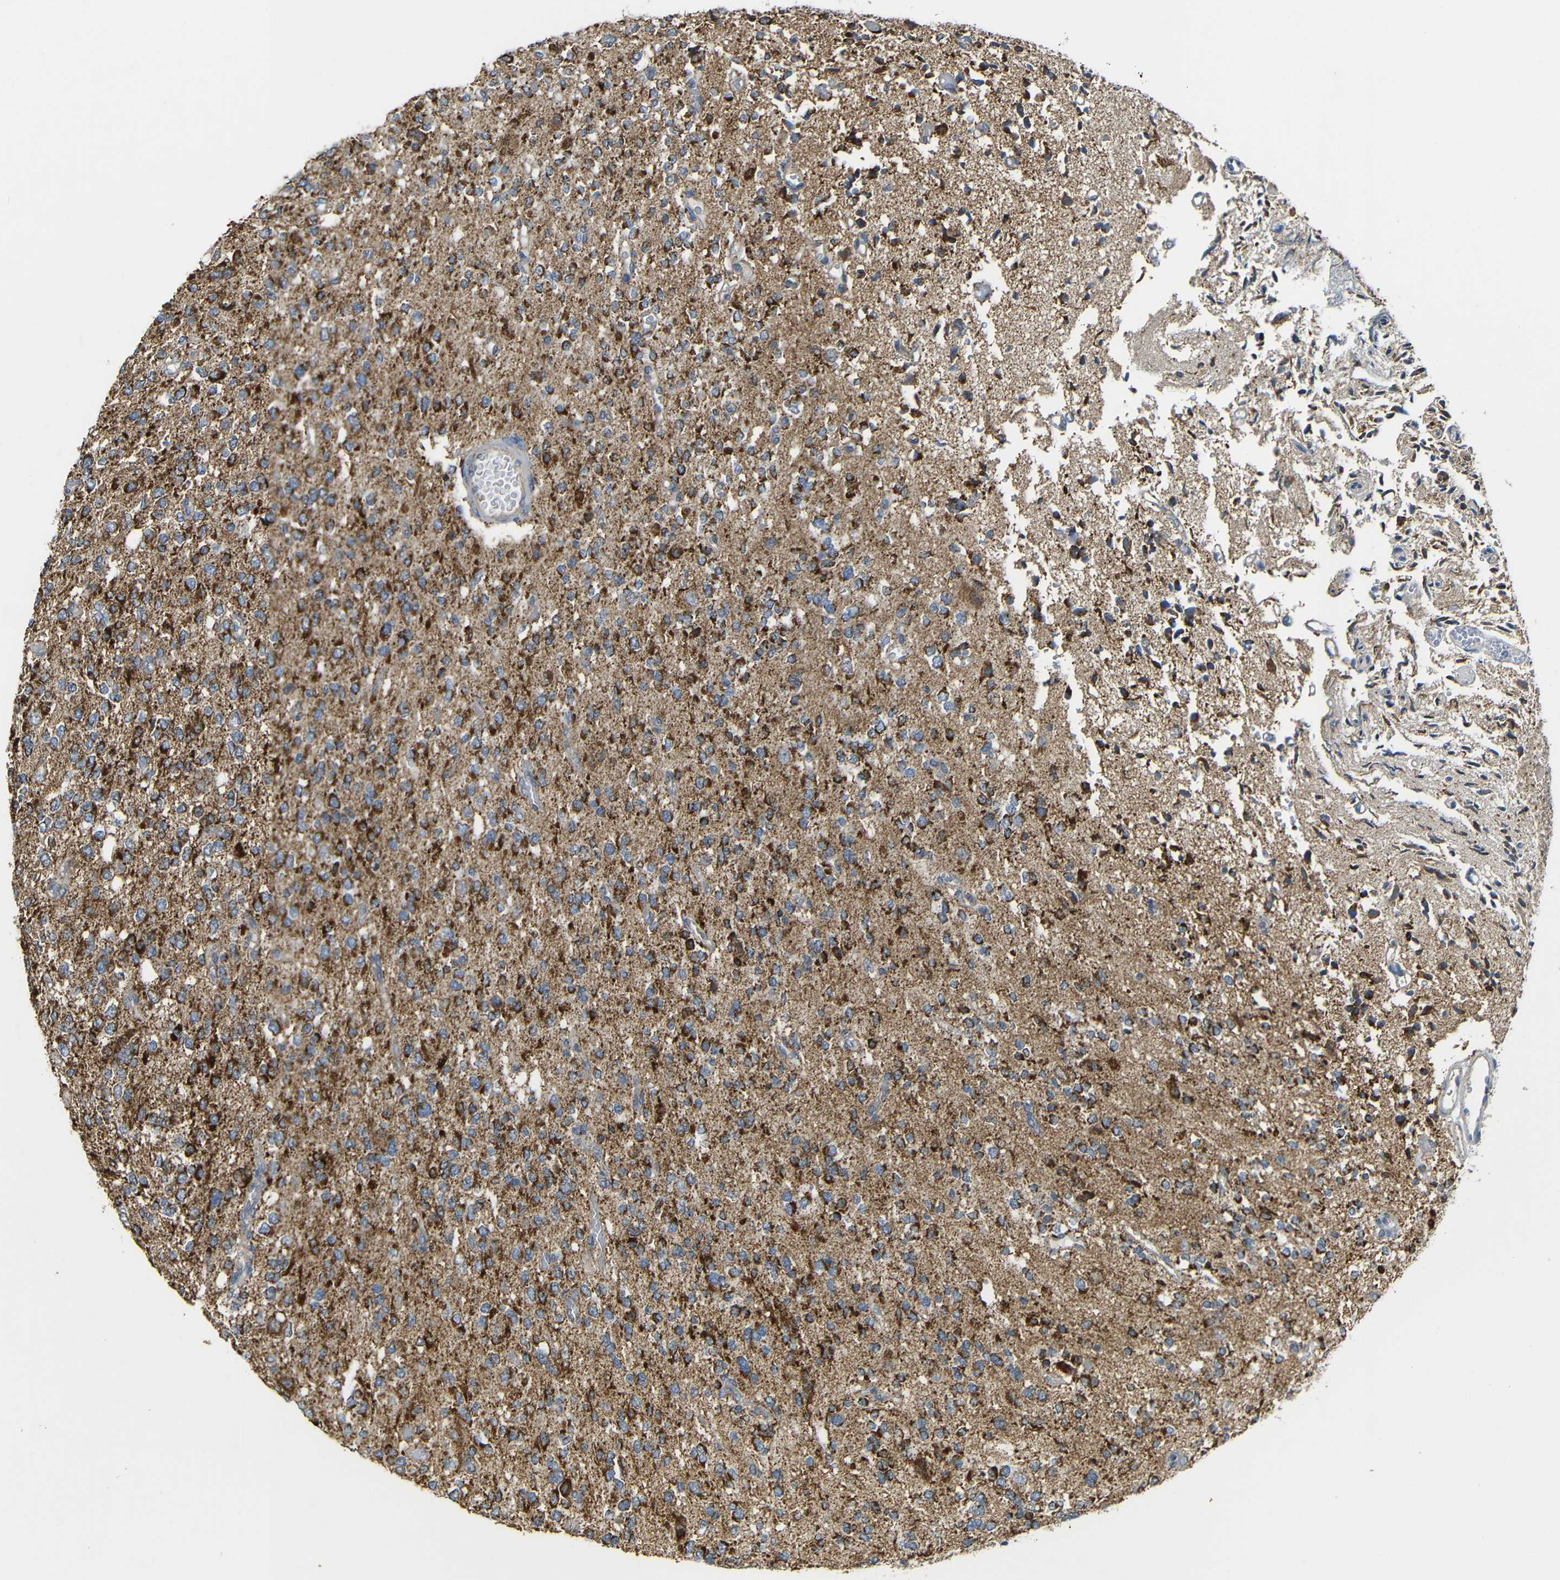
{"staining": {"intensity": "strong", "quantity": ">75%", "location": "cytoplasmic/membranous"}, "tissue": "glioma", "cell_type": "Tumor cells", "image_type": "cancer", "snomed": [{"axis": "morphology", "description": "Glioma, malignant, Low grade"}, {"axis": "topography", "description": "Brain"}], "caption": "Immunohistochemistry (DAB (3,3'-diaminobenzidine)) staining of glioma displays strong cytoplasmic/membranous protein positivity in approximately >75% of tumor cells.", "gene": "NR3C2", "patient": {"sex": "male", "age": 38}}